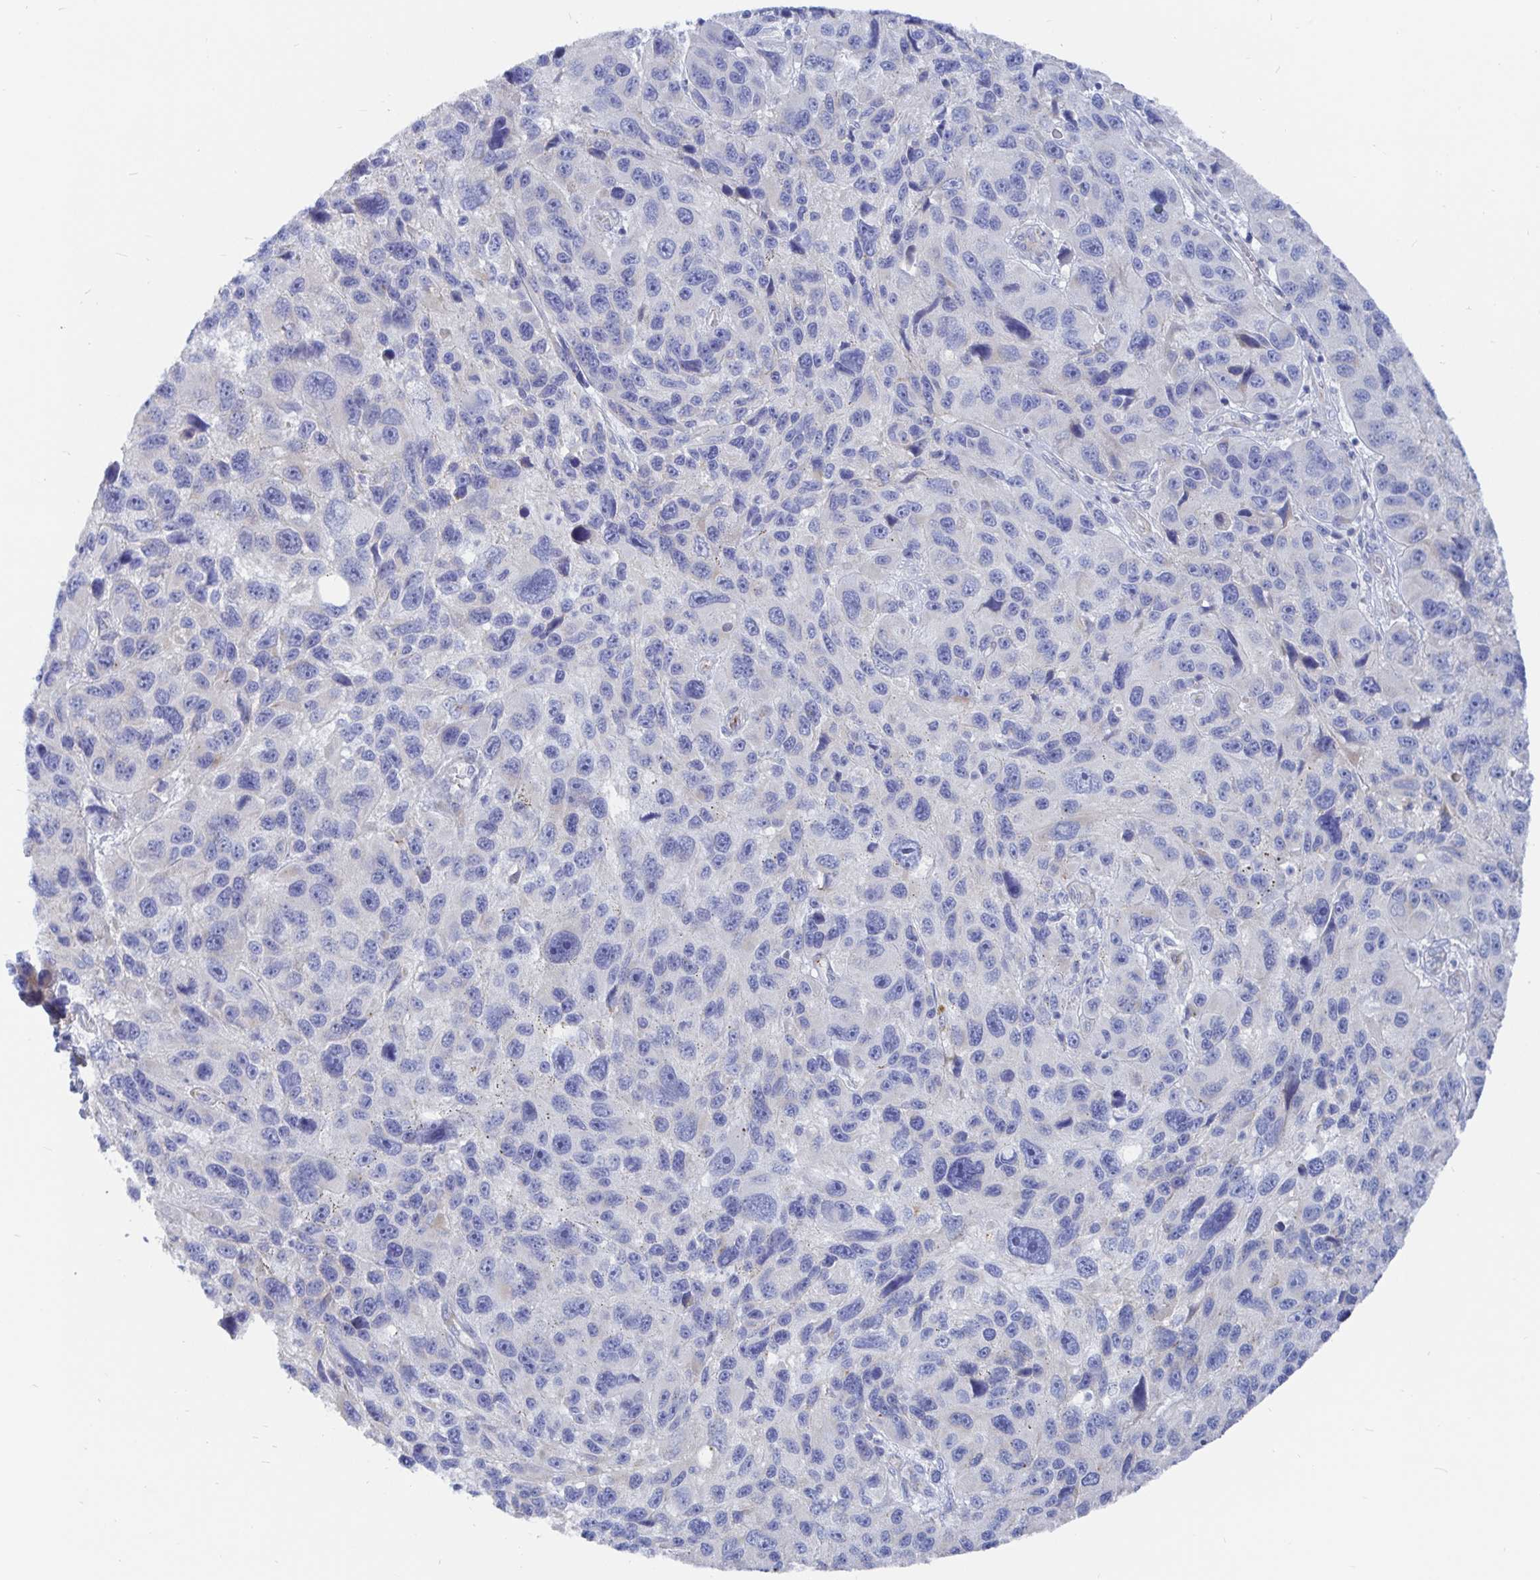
{"staining": {"intensity": "negative", "quantity": "none", "location": "none"}, "tissue": "melanoma", "cell_type": "Tumor cells", "image_type": "cancer", "snomed": [{"axis": "morphology", "description": "Malignant melanoma, NOS"}, {"axis": "topography", "description": "Skin"}], "caption": "This micrograph is of malignant melanoma stained with immunohistochemistry to label a protein in brown with the nuclei are counter-stained blue. There is no expression in tumor cells.", "gene": "COX16", "patient": {"sex": "male", "age": 53}}